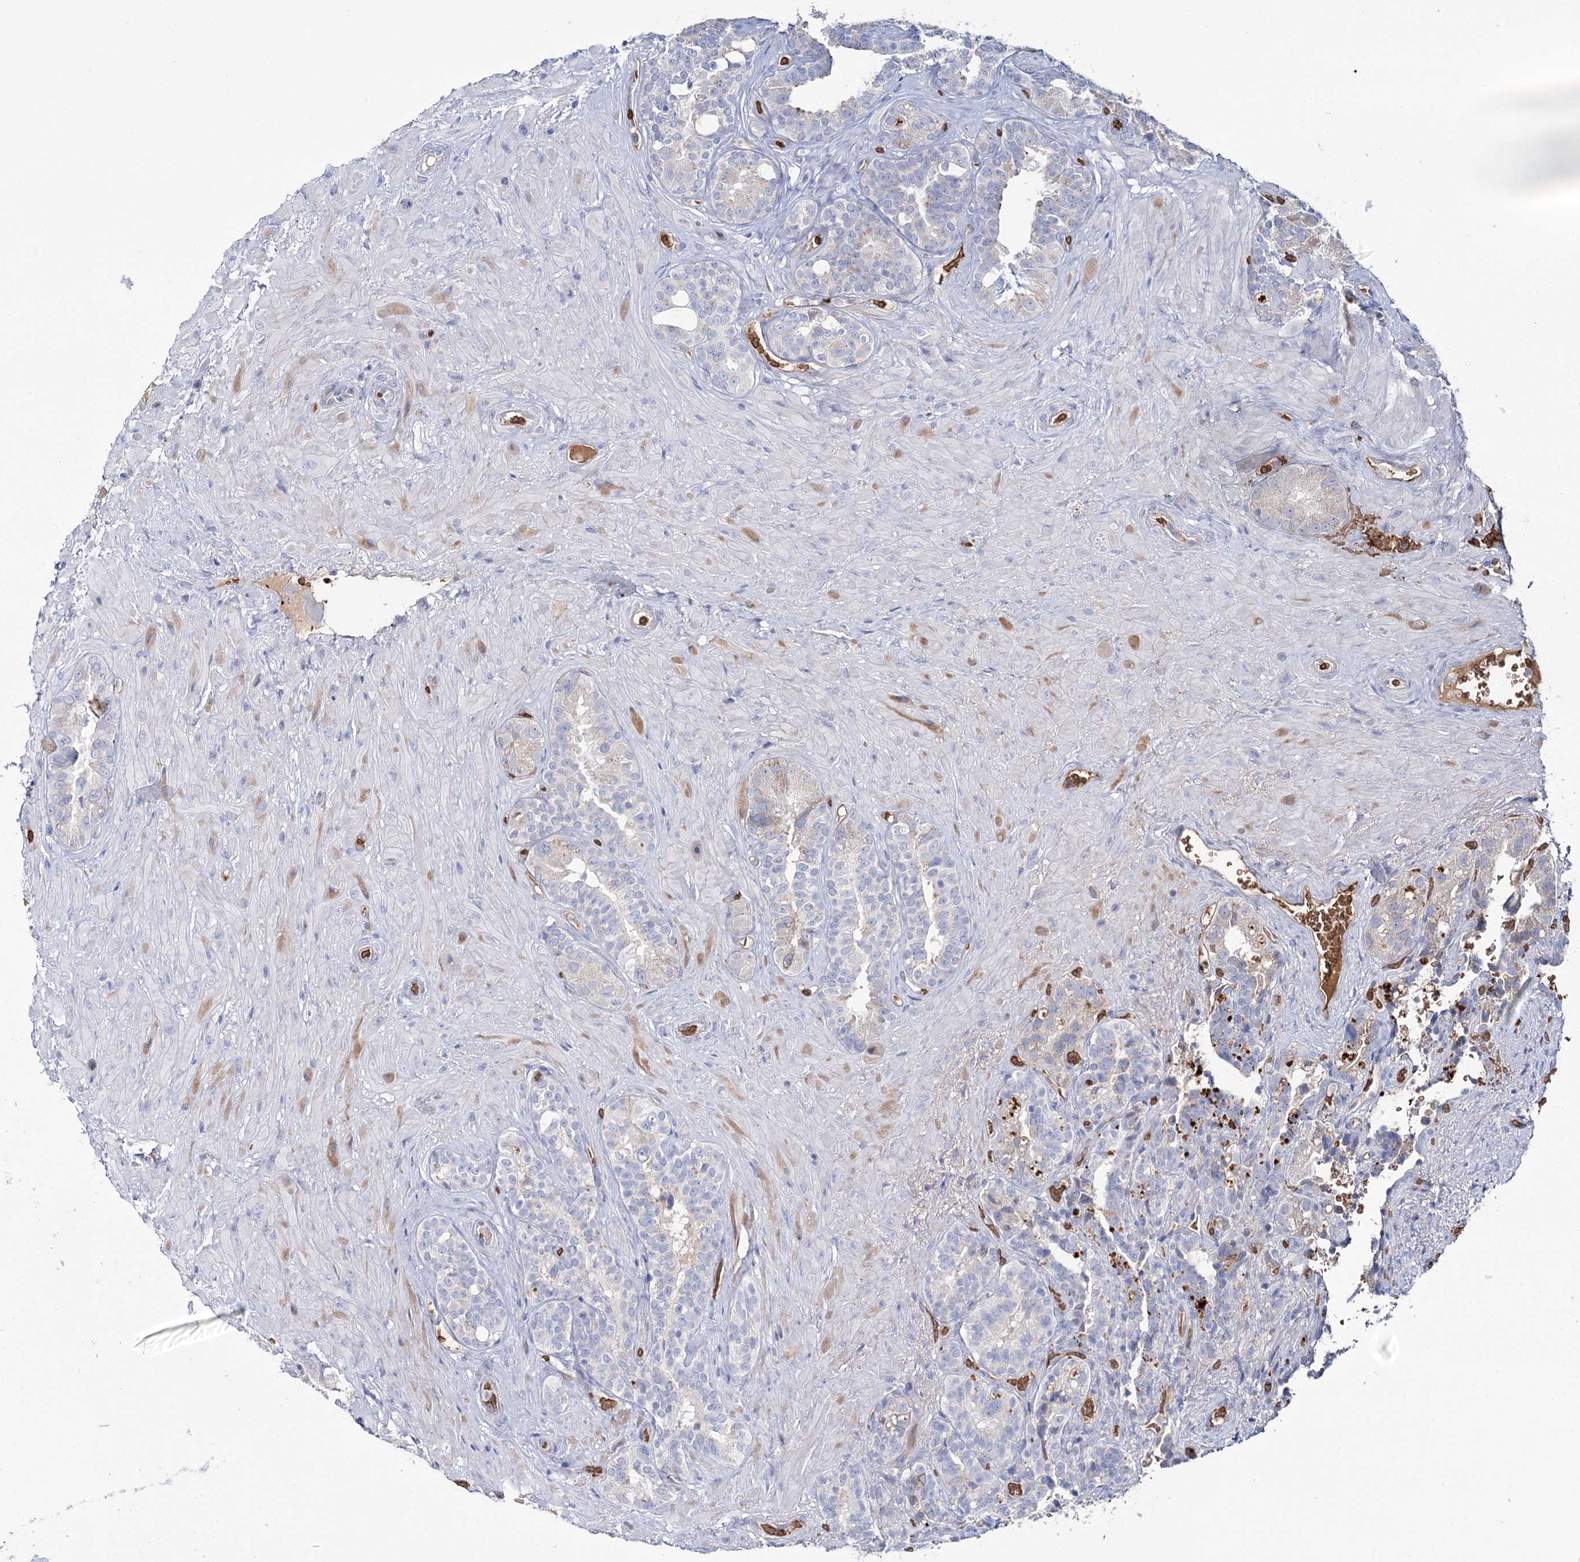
{"staining": {"intensity": "negative", "quantity": "none", "location": "none"}, "tissue": "seminal vesicle", "cell_type": "Glandular cells", "image_type": "normal", "snomed": [{"axis": "morphology", "description": "Normal tissue, NOS"}, {"axis": "topography", "description": "Seminal veicle"}, {"axis": "topography", "description": "Peripheral nerve tissue"}], "caption": "Immunohistochemistry of unremarkable human seminal vesicle exhibits no expression in glandular cells. The staining was performed using DAB (3,3'-diaminobenzidine) to visualize the protein expression in brown, while the nuclei were stained in blue with hematoxylin (Magnification: 20x).", "gene": "GBF1", "patient": {"sex": "male", "age": 67}}